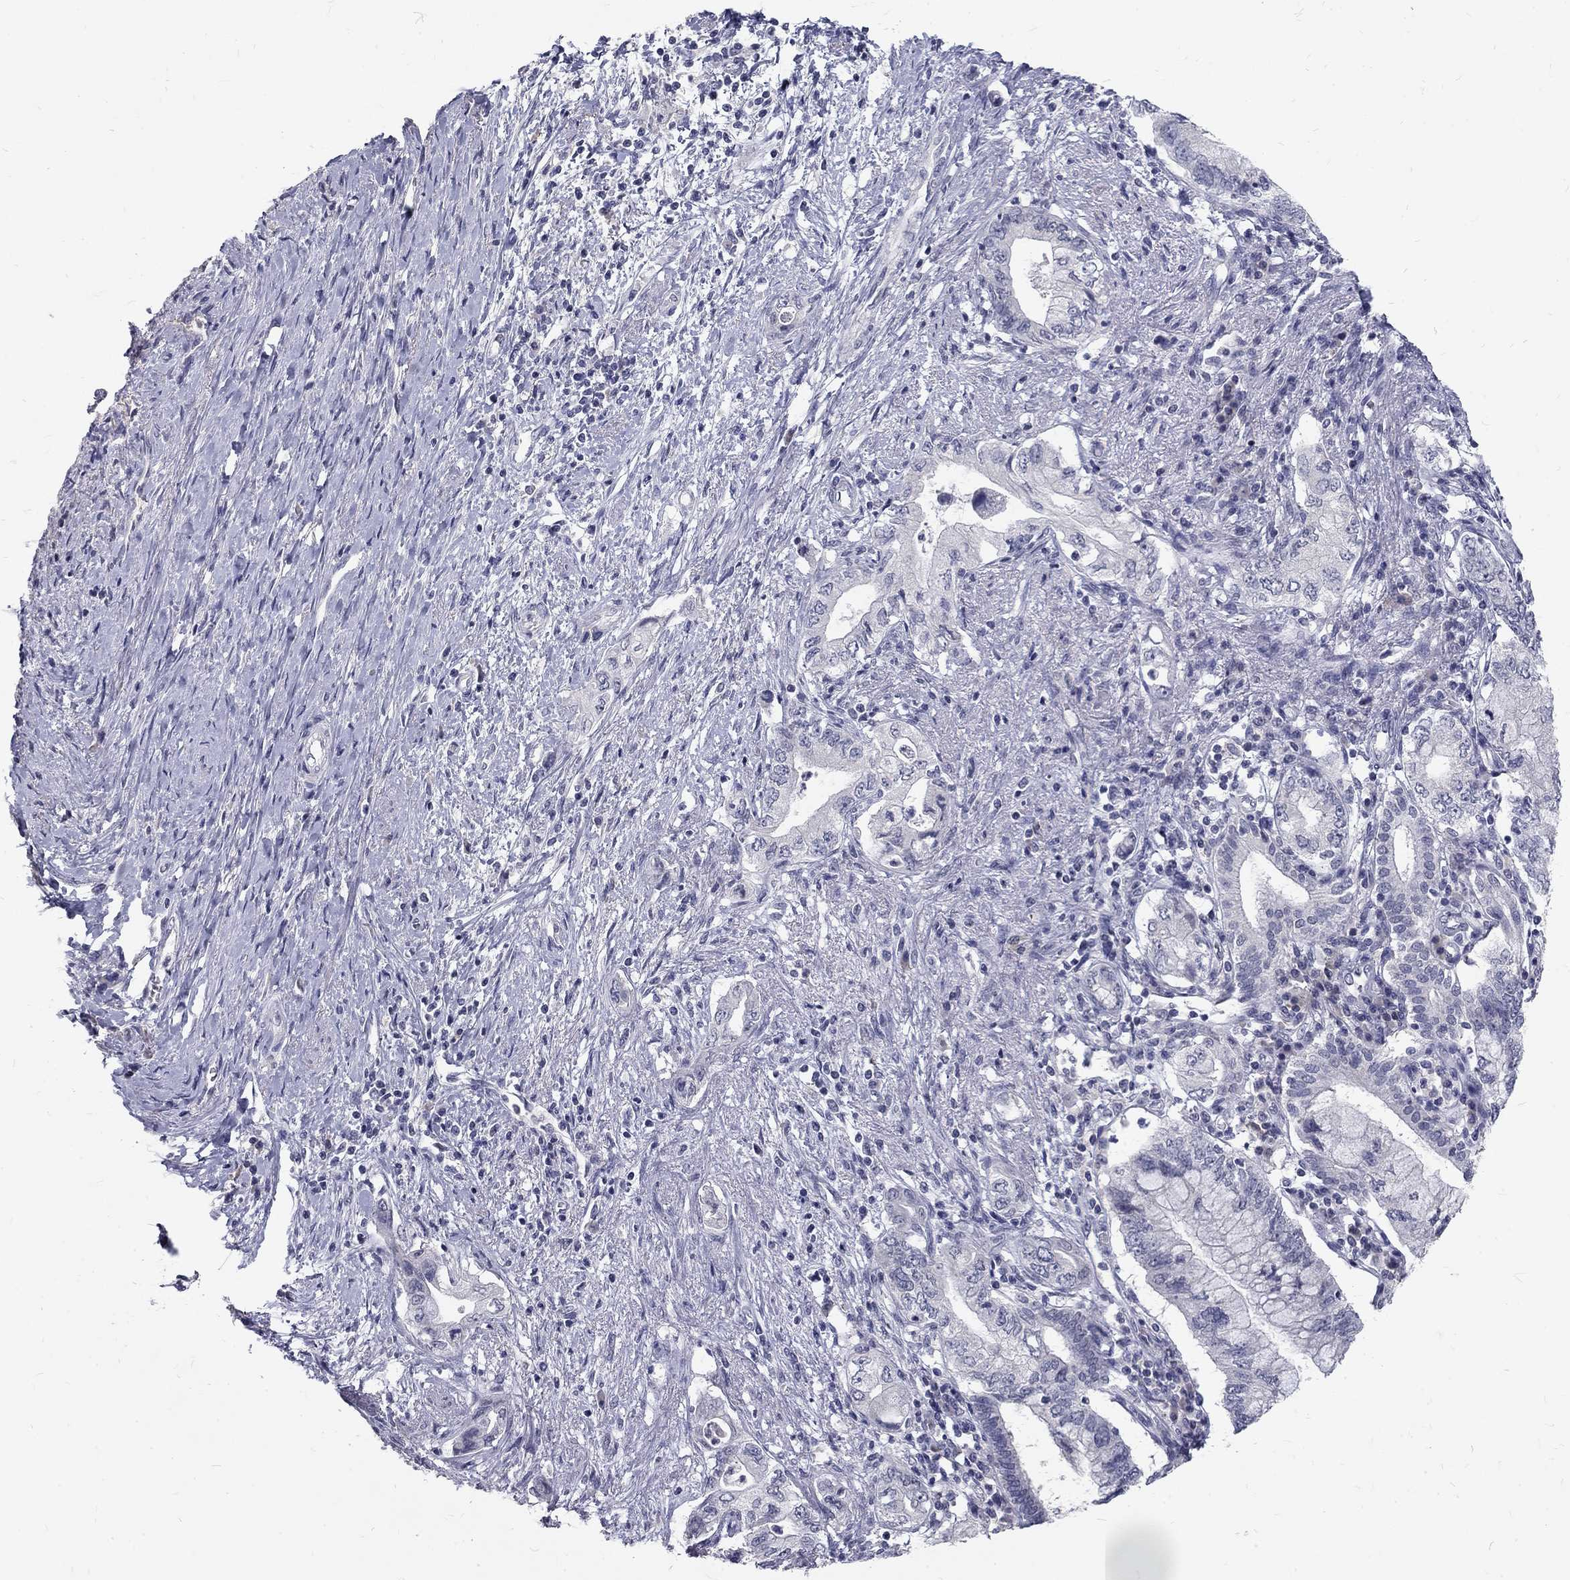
{"staining": {"intensity": "negative", "quantity": "none", "location": "none"}, "tissue": "pancreatic cancer", "cell_type": "Tumor cells", "image_type": "cancer", "snomed": [{"axis": "morphology", "description": "Adenocarcinoma, NOS"}, {"axis": "topography", "description": "Pancreas"}], "caption": "A high-resolution photomicrograph shows immunohistochemistry (IHC) staining of pancreatic adenocarcinoma, which displays no significant positivity in tumor cells.", "gene": "NOS1", "patient": {"sex": "female", "age": 73}}